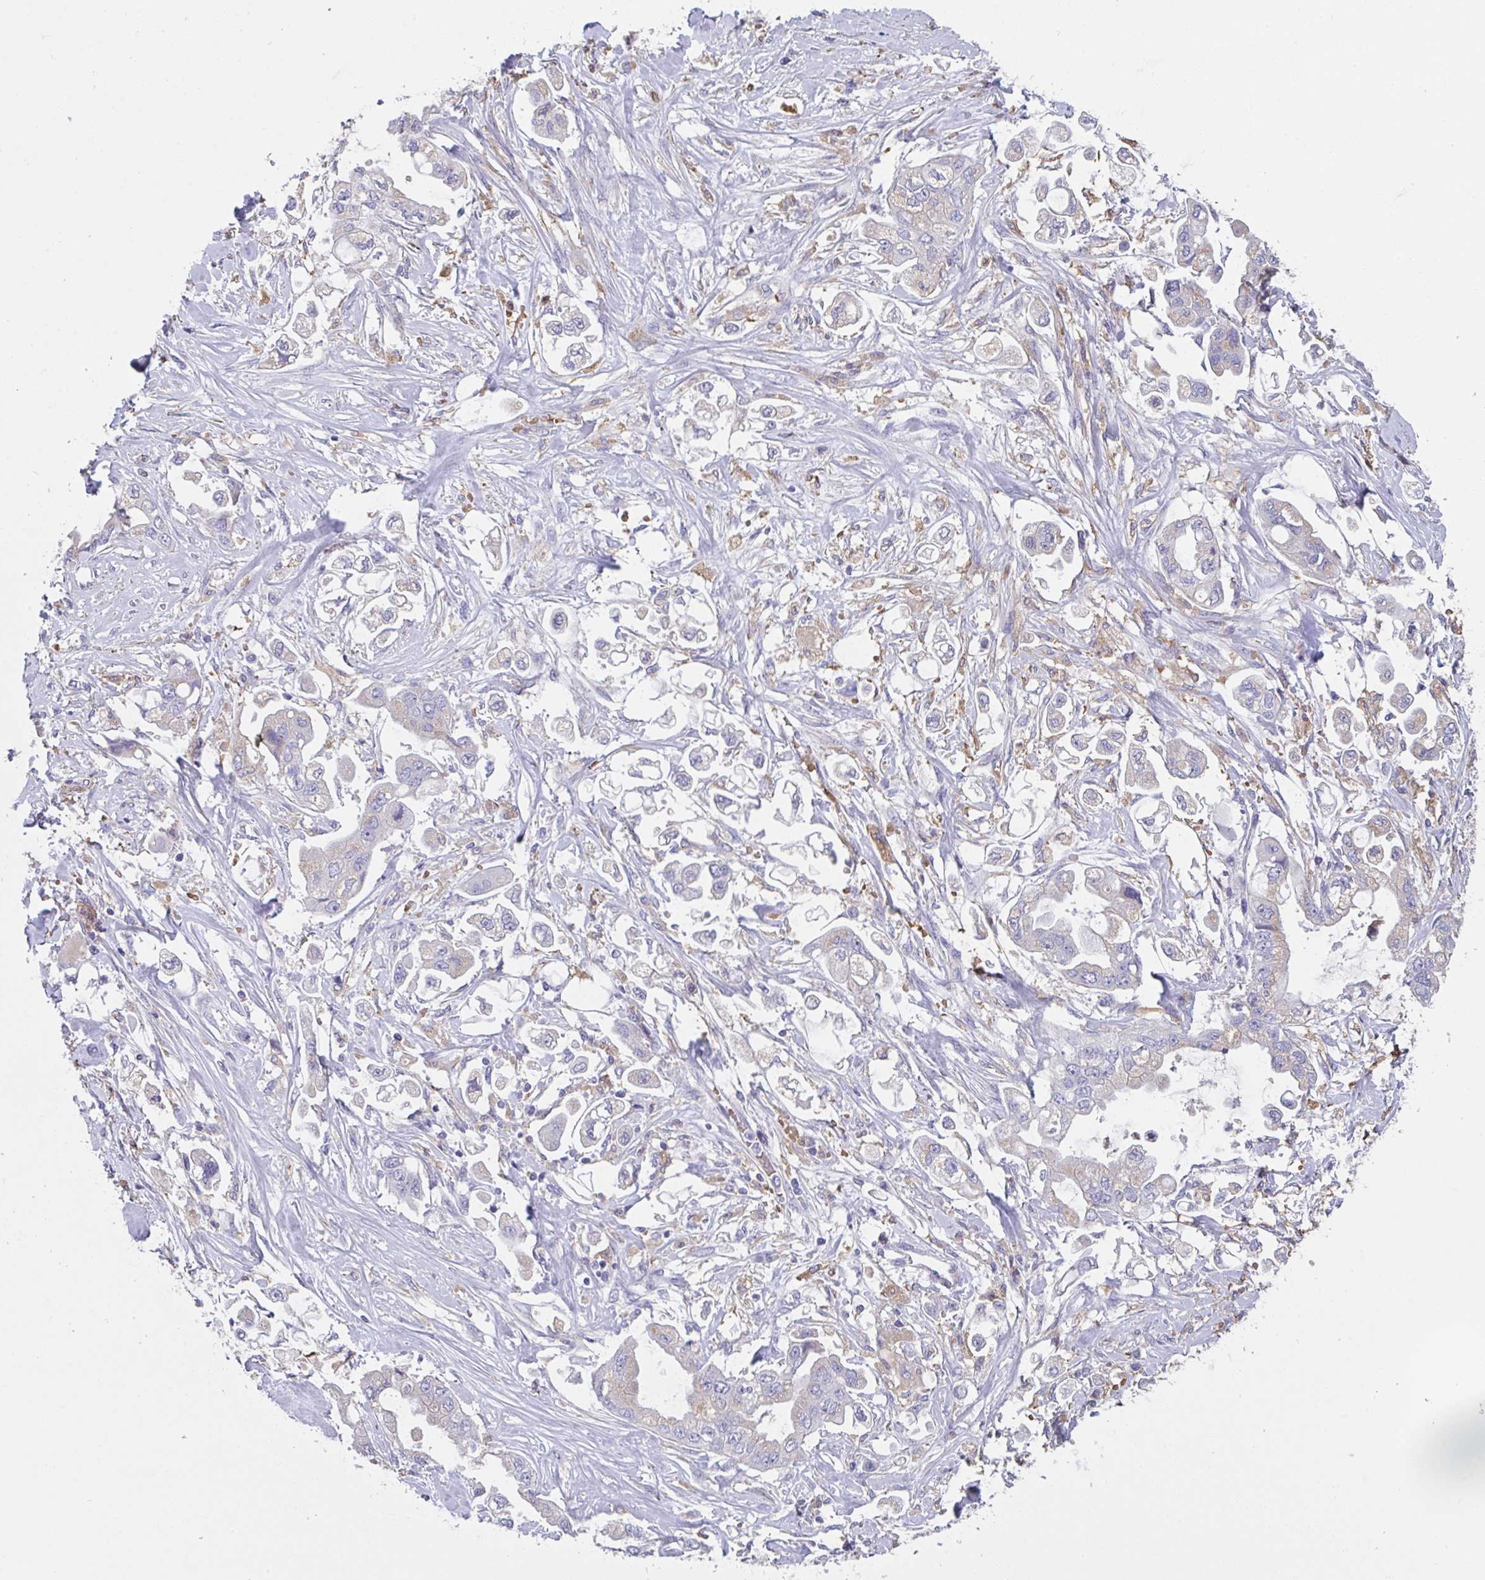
{"staining": {"intensity": "negative", "quantity": "none", "location": "none"}, "tissue": "stomach cancer", "cell_type": "Tumor cells", "image_type": "cancer", "snomed": [{"axis": "morphology", "description": "Adenocarcinoma, NOS"}, {"axis": "topography", "description": "Stomach"}], "caption": "Protein analysis of stomach cancer (adenocarcinoma) reveals no significant positivity in tumor cells. (DAB IHC visualized using brightfield microscopy, high magnification).", "gene": "TFAP2C", "patient": {"sex": "male", "age": 62}}